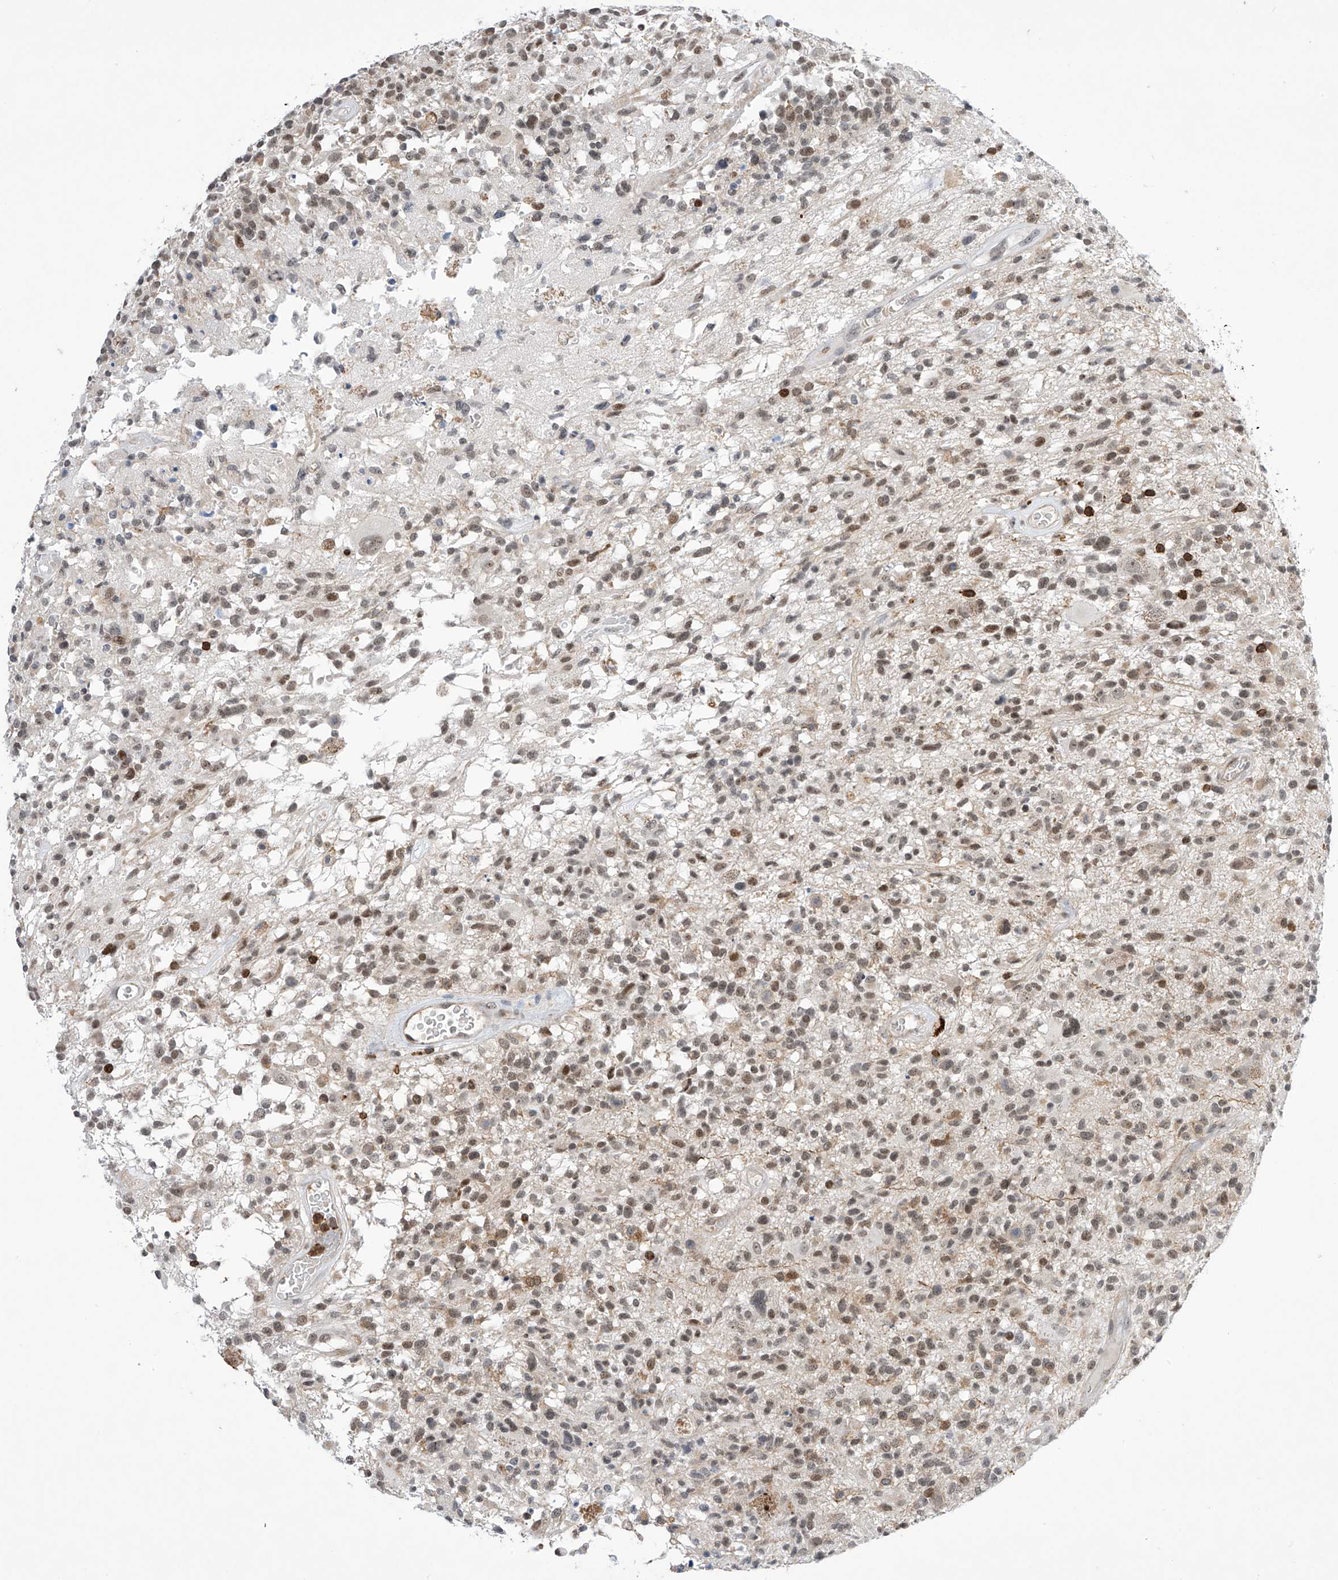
{"staining": {"intensity": "moderate", "quantity": "25%-75%", "location": "nuclear"}, "tissue": "glioma", "cell_type": "Tumor cells", "image_type": "cancer", "snomed": [{"axis": "morphology", "description": "Glioma, malignant, High grade"}, {"axis": "morphology", "description": "Glioblastoma, NOS"}, {"axis": "topography", "description": "Brain"}], "caption": "Human glioma stained with a brown dye displays moderate nuclear positive expression in about 25%-75% of tumor cells.", "gene": "MSL3", "patient": {"sex": "male", "age": 60}}